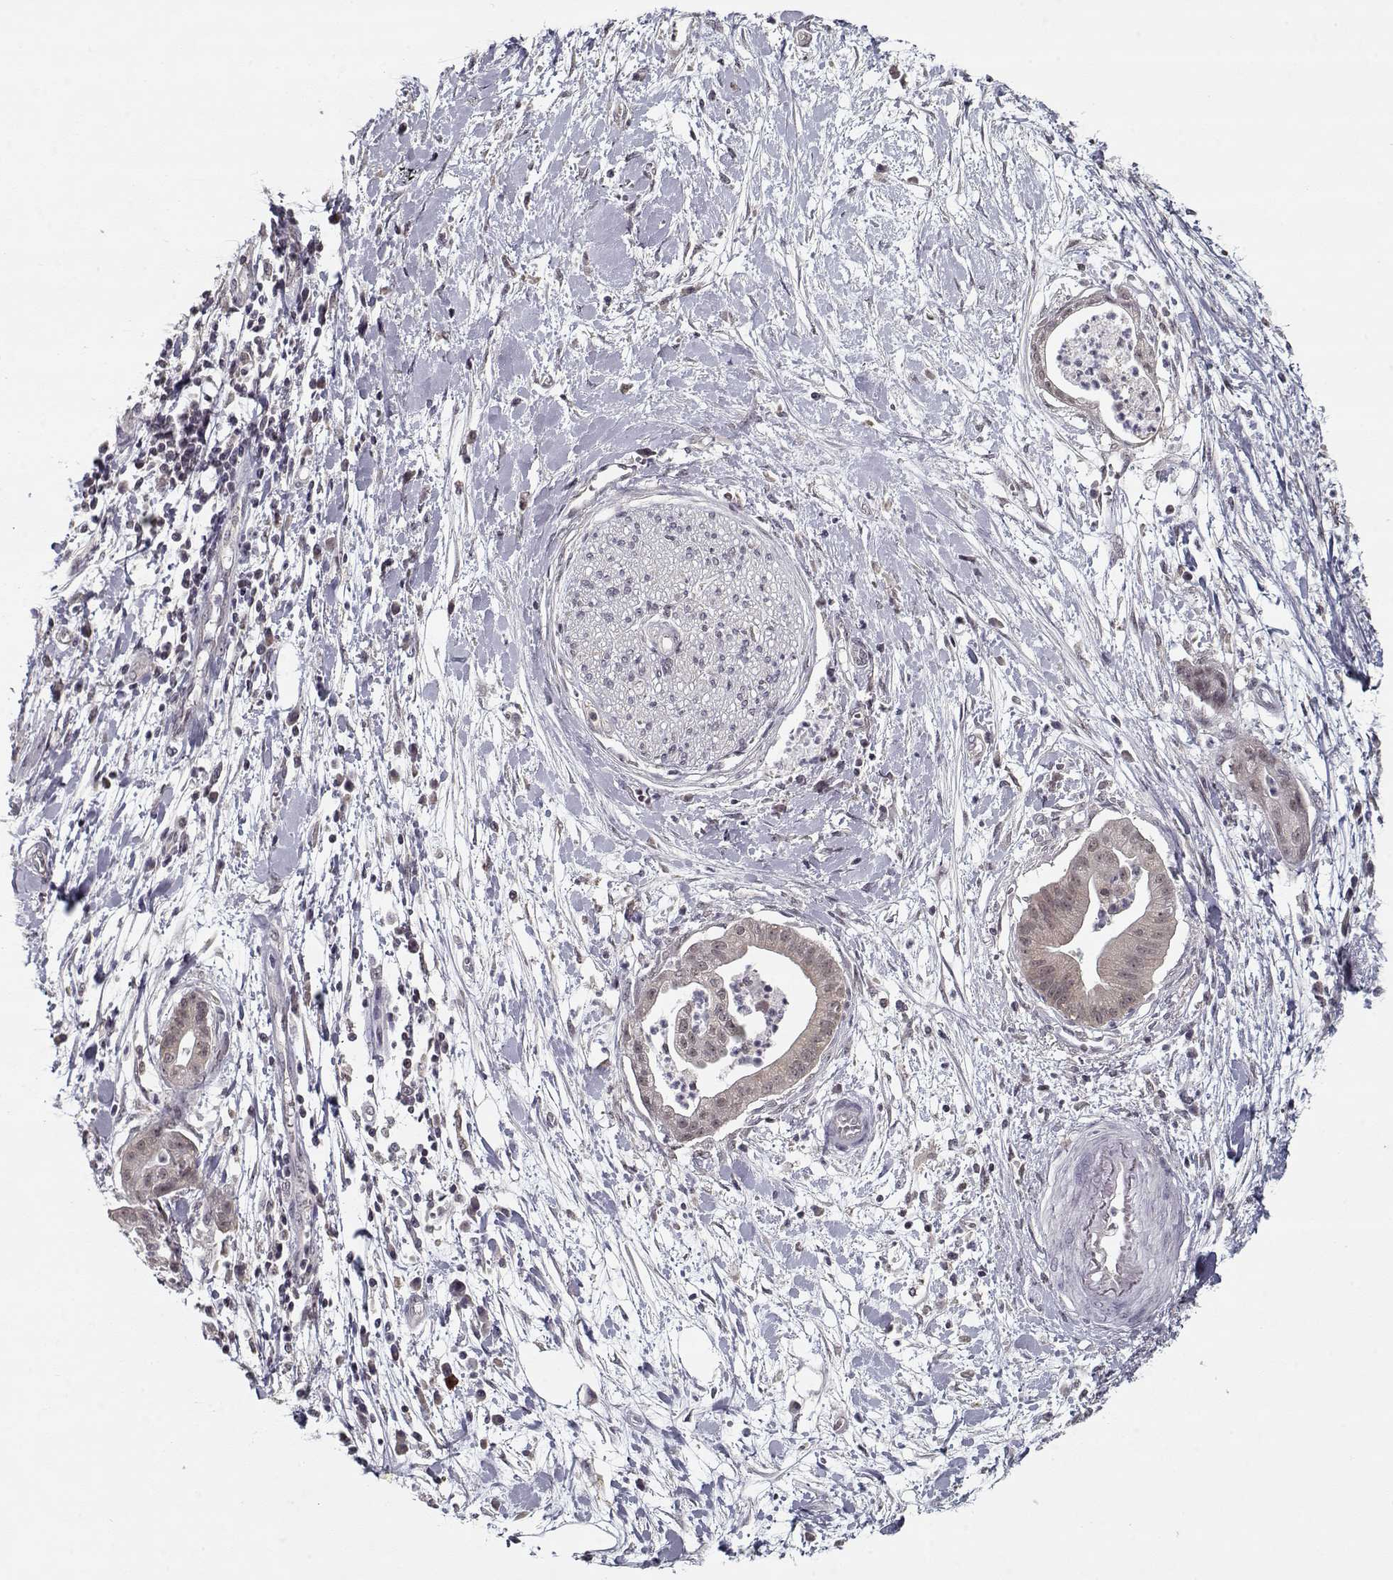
{"staining": {"intensity": "negative", "quantity": "none", "location": "none"}, "tissue": "pancreatic cancer", "cell_type": "Tumor cells", "image_type": "cancer", "snomed": [{"axis": "morphology", "description": "Normal tissue, NOS"}, {"axis": "morphology", "description": "Adenocarcinoma, NOS"}, {"axis": "topography", "description": "Lymph node"}, {"axis": "topography", "description": "Pancreas"}], "caption": "High magnification brightfield microscopy of pancreatic adenocarcinoma stained with DAB (brown) and counterstained with hematoxylin (blue): tumor cells show no significant staining.", "gene": "TESPA1", "patient": {"sex": "female", "age": 58}}